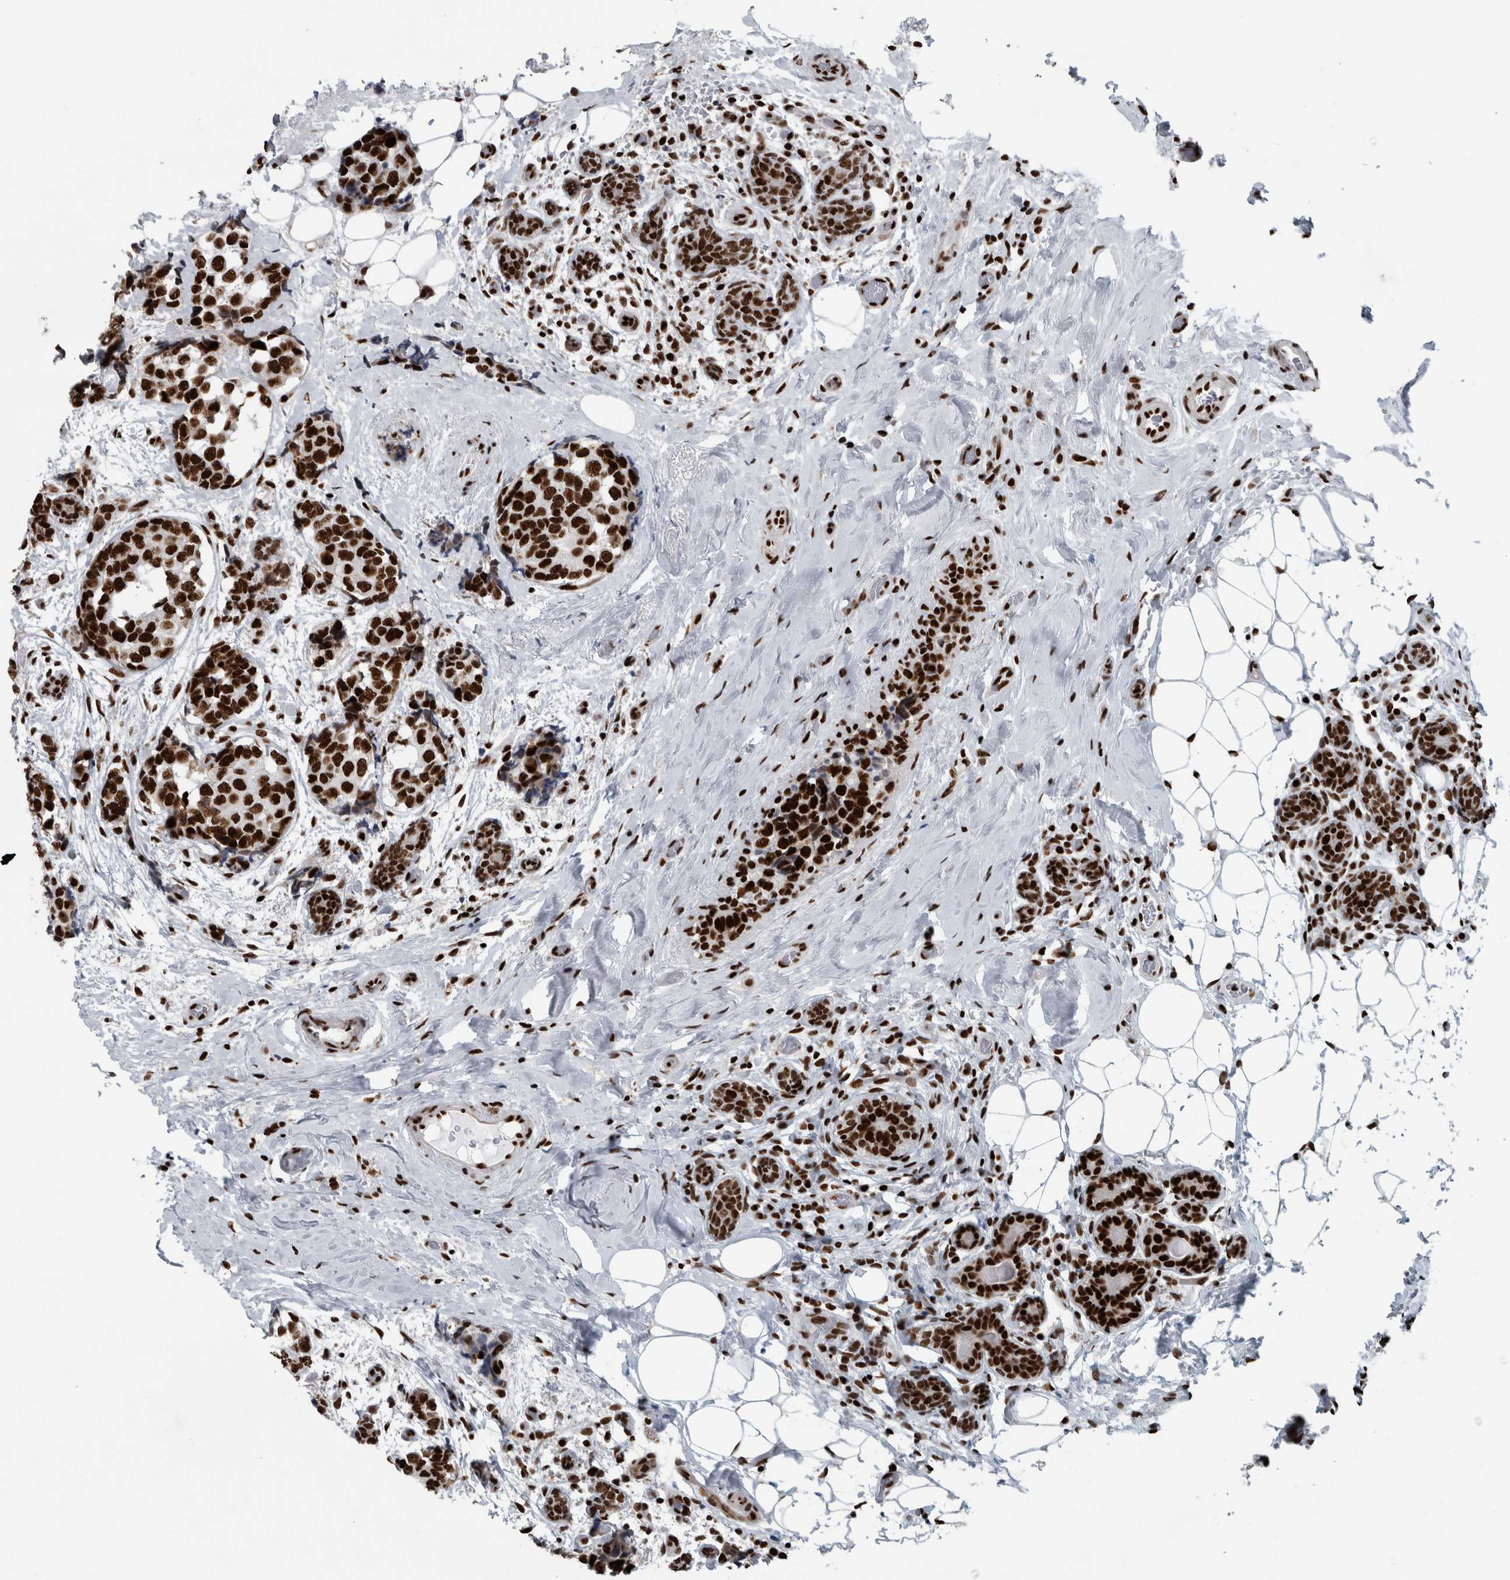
{"staining": {"intensity": "strong", "quantity": ">75%", "location": "nuclear"}, "tissue": "breast cancer", "cell_type": "Tumor cells", "image_type": "cancer", "snomed": [{"axis": "morphology", "description": "Normal tissue, NOS"}, {"axis": "morphology", "description": "Duct carcinoma"}, {"axis": "topography", "description": "Breast"}], "caption": "Breast intraductal carcinoma stained with DAB IHC displays high levels of strong nuclear expression in about >75% of tumor cells. (DAB = brown stain, brightfield microscopy at high magnification).", "gene": "DNMT3A", "patient": {"sex": "female", "age": 43}}